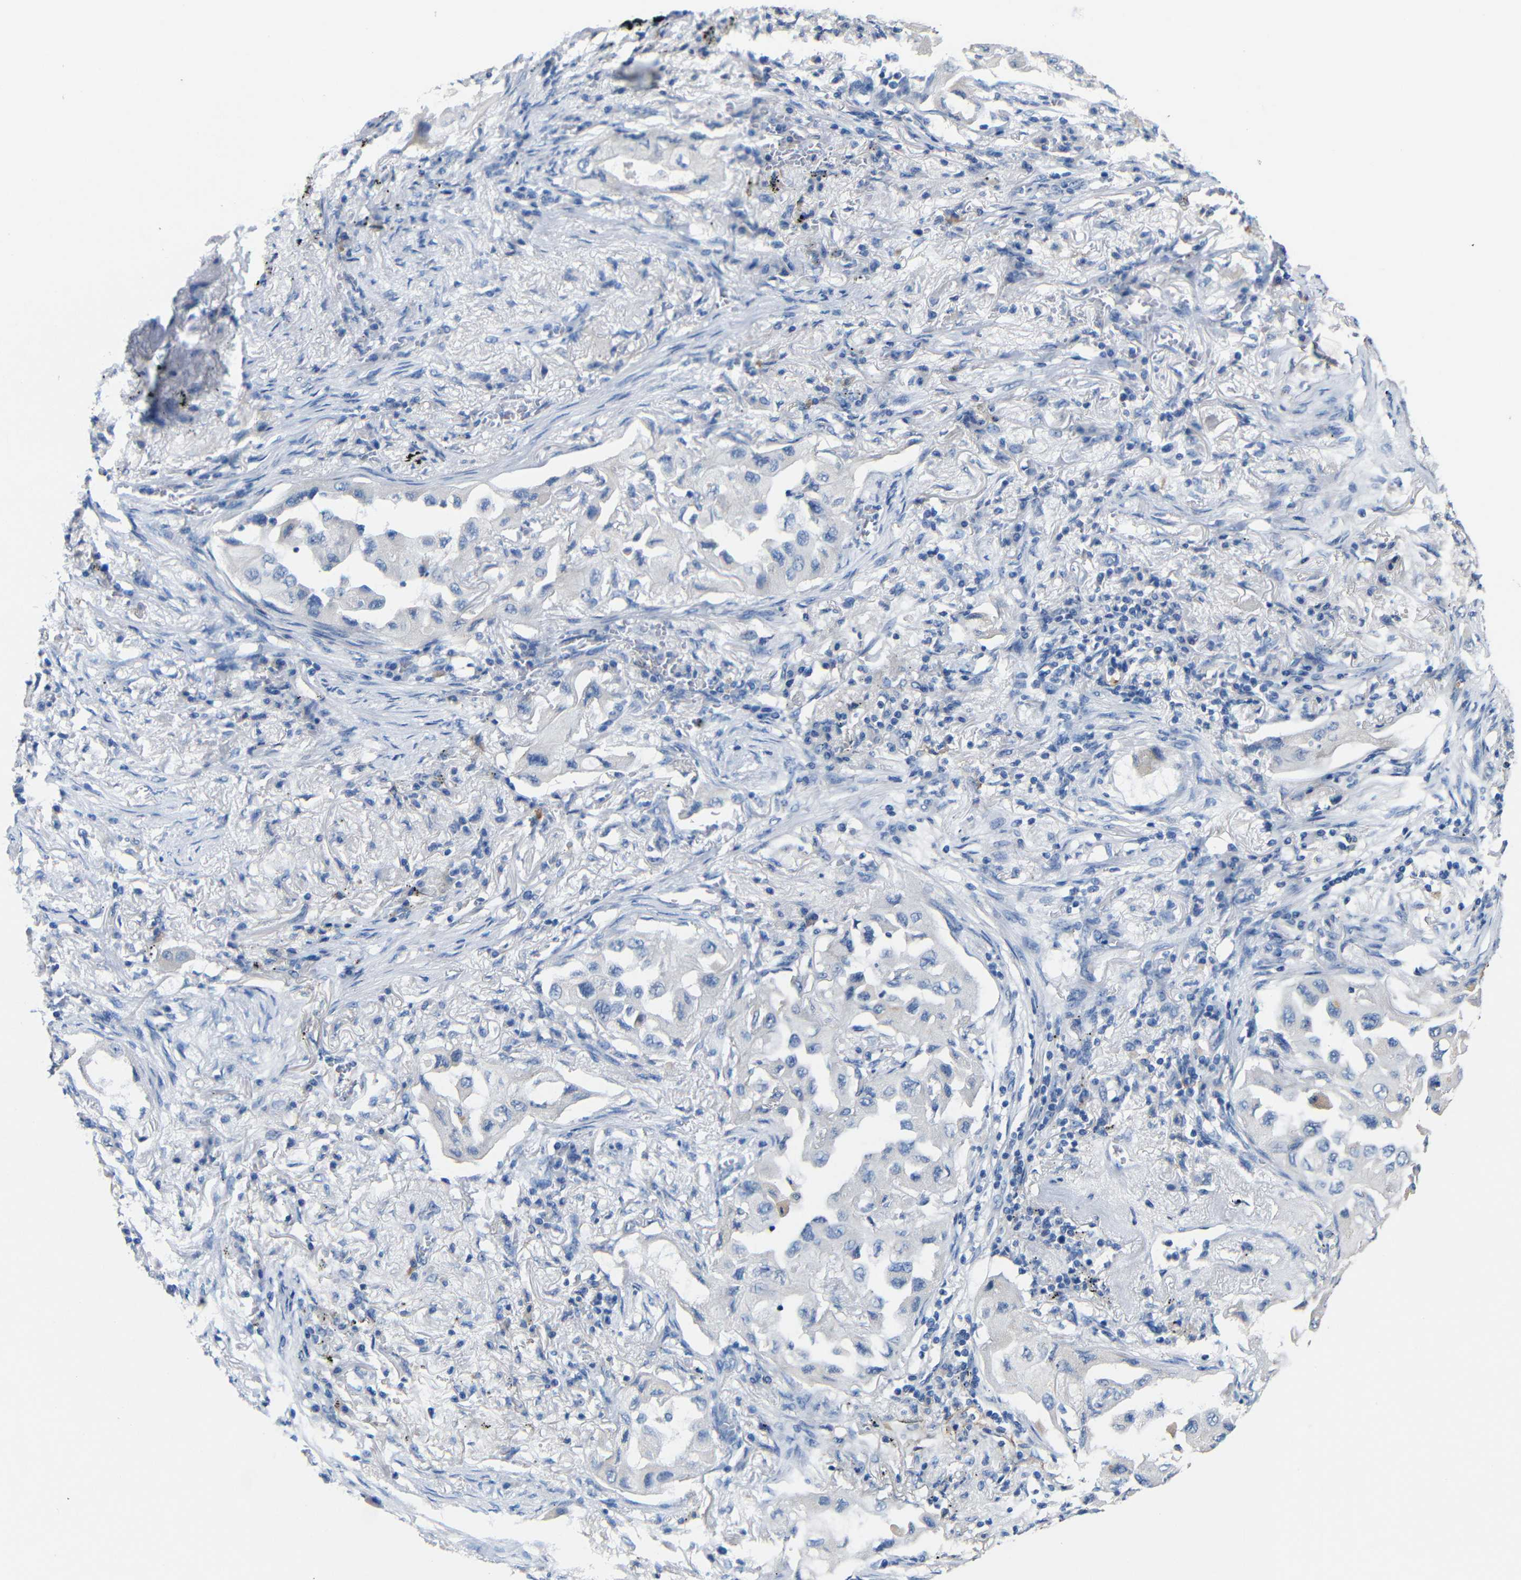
{"staining": {"intensity": "negative", "quantity": "none", "location": "none"}, "tissue": "lung cancer", "cell_type": "Tumor cells", "image_type": "cancer", "snomed": [{"axis": "morphology", "description": "Adenocarcinoma, NOS"}, {"axis": "topography", "description": "Lung"}], "caption": "Image shows no significant protein staining in tumor cells of lung cancer. (DAB (3,3'-diaminobenzidine) immunohistochemistry visualized using brightfield microscopy, high magnification).", "gene": "ACKR2", "patient": {"sex": "female", "age": 65}}